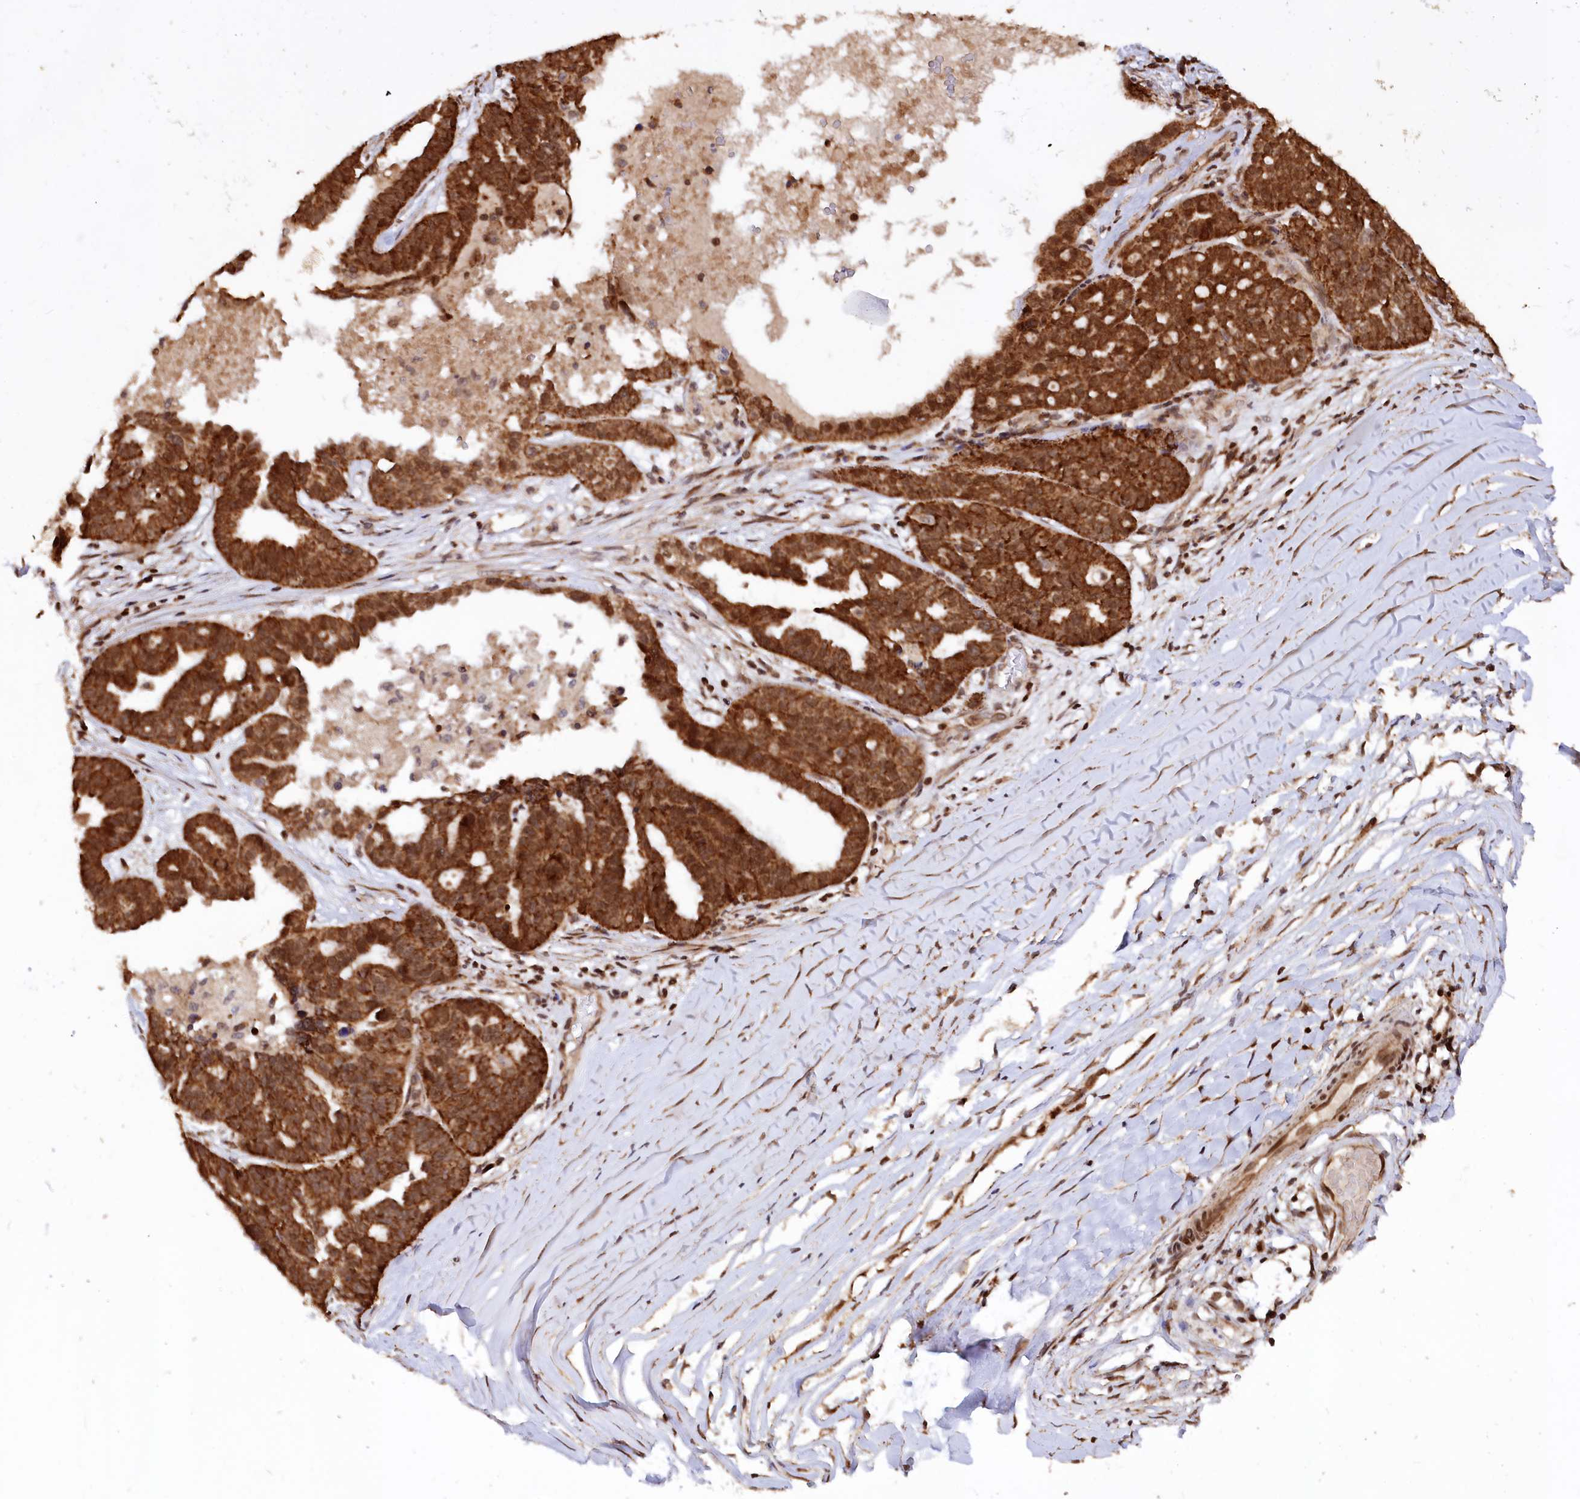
{"staining": {"intensity": "strong", "quantity": ">75%", "location": "cytoplasmic/membranous,nuclear"}, "tissue": "ovarian cancer", "cell_type": "Tumor cells", "image_type": "cancer", "snomed": [{"axis": "morphology", "description": "Cystadenocarcinoma, serous, NOS"}, {"axis": "topography", "description": "Ovary"}], "caption": "Ovarian cancer (serous cystadenocarcinoma) stained with a protein marker reveals strong staining in tumor cells.", "gene": "PHC3", "patient": {"sex": "female", "age": 59}}